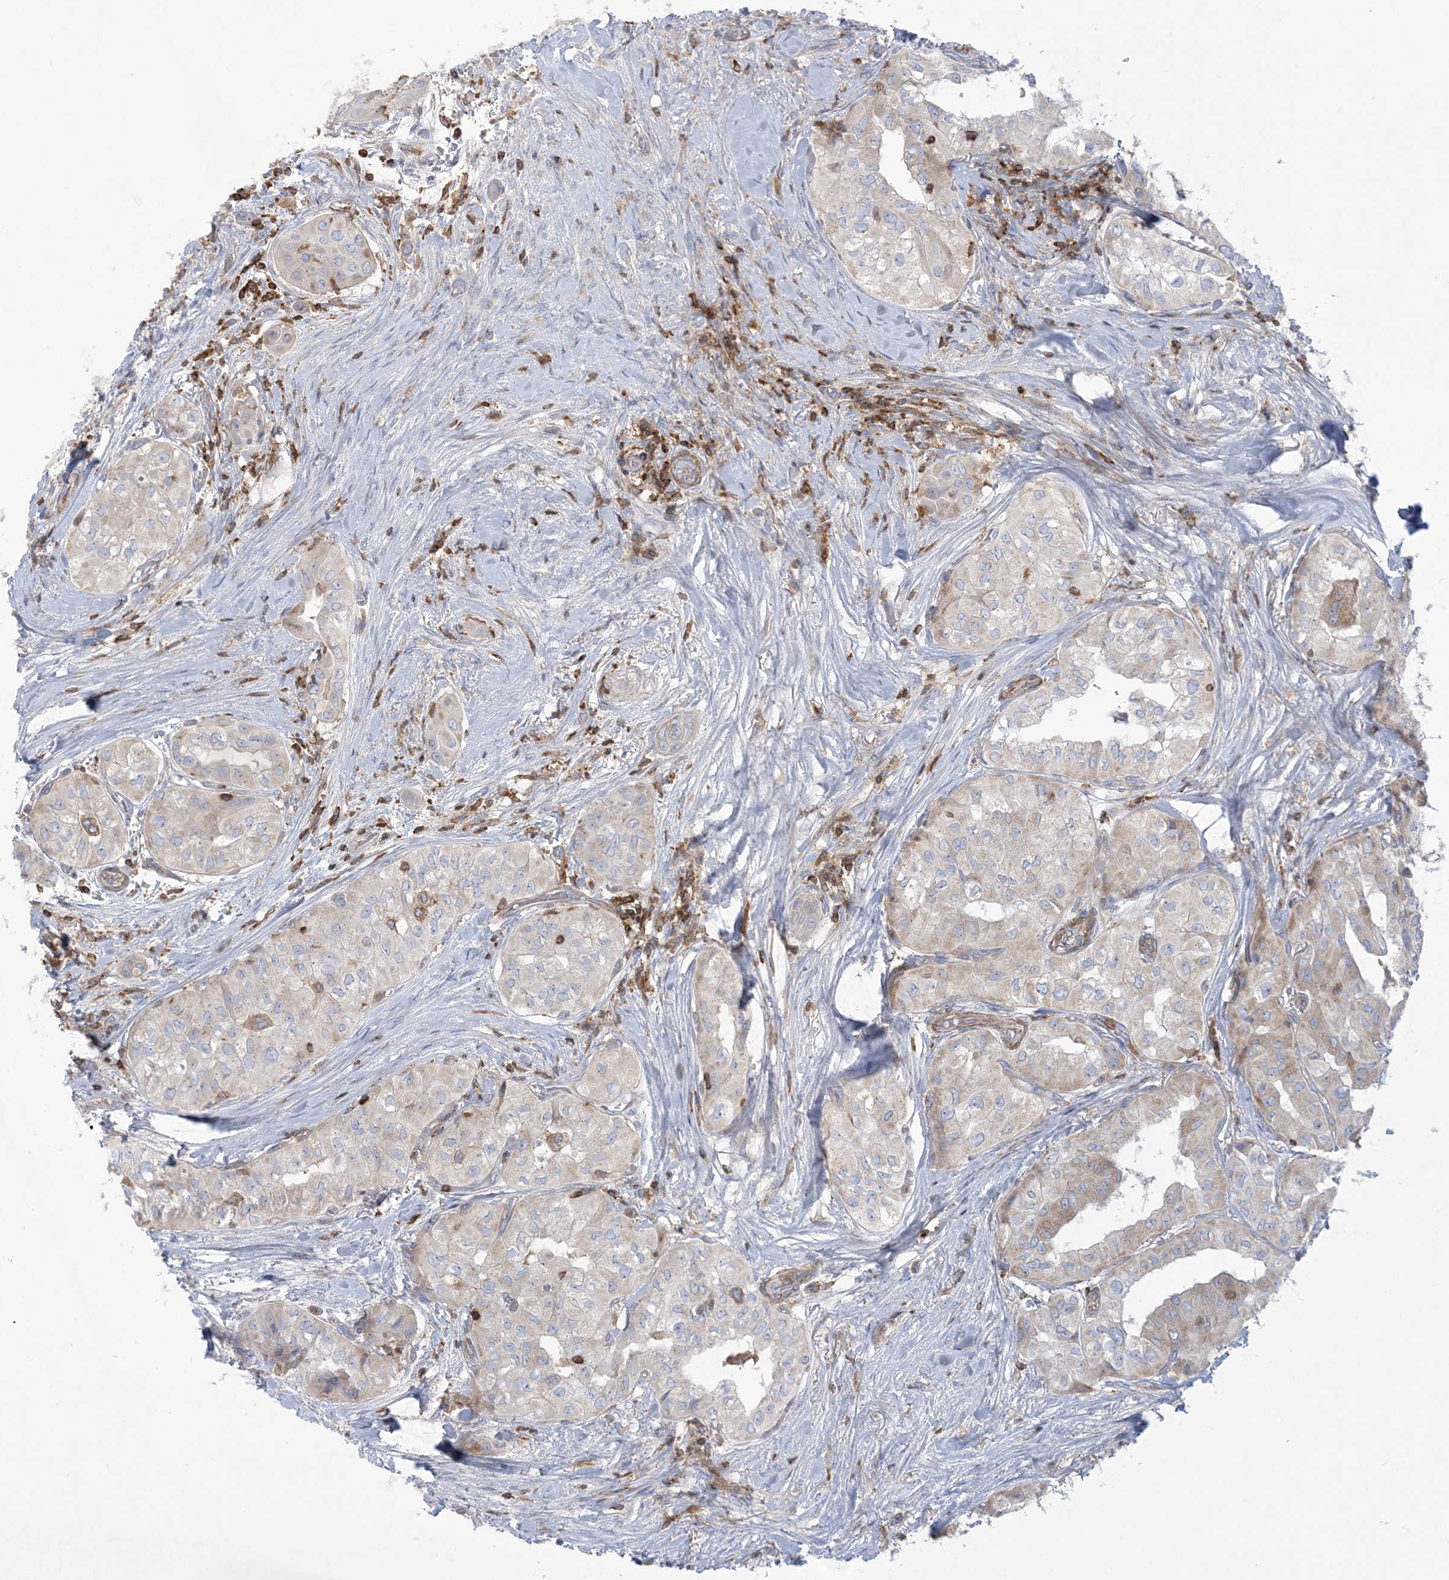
{"staining": {"intensity": "negative", "quantity": "none", "location": "none"}, "tissue": "thyroid cancer", "cell_type": "Tumor cells", "image_type": "cancer", "snomed": [{"axis": "morphology", "description": "Papillary adenocarcinoma, NOS"}, {"axis": "topography", "description": "Thyroid gland"}], "caption": "The image reveals no staining of tumor cells in papillary adenocarcinoma (thyroid).", "gene": "ARHGAP30", "patient": {"sex": "female", "age": 59}}